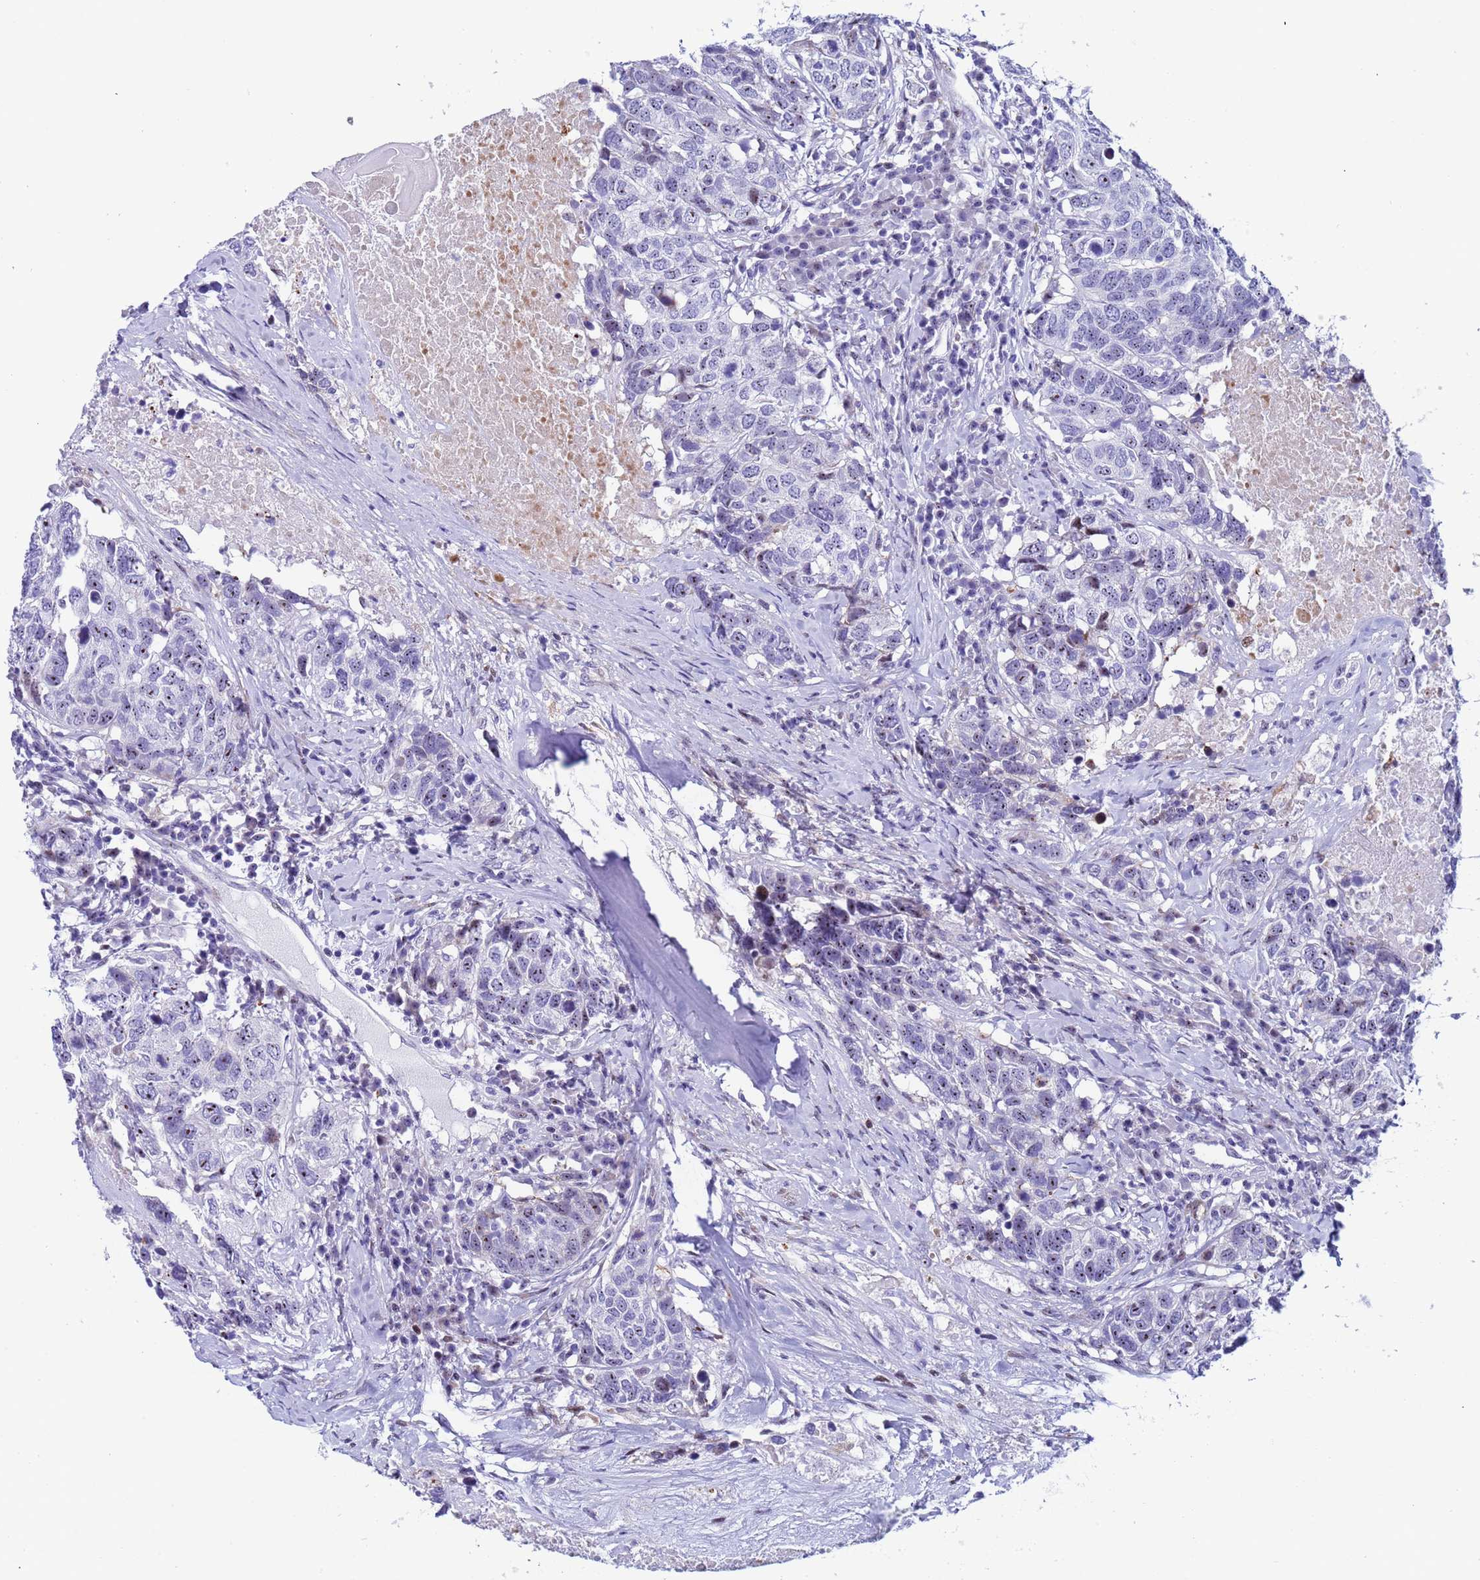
{"staining": {"intensity": "negative", "quantity": "none", "location": "none"}, "tissue": "head and neck cancer", "cell_type": "Tumor cells", "image_type": "cancer", "snomed": [{"axis": "morphology", "description": "Squamous cell carcinoma, NOS"}, {"axis": "topography", "description": "Head-Neck"}], "caption": "The immunohistochemistry photomicrograph has no significant expression in tumor cells of head and neck cancer (squamous cell carcinoma) tissue.", "gene": "POP5", "patient": {"sex": "male", "age": 66}}